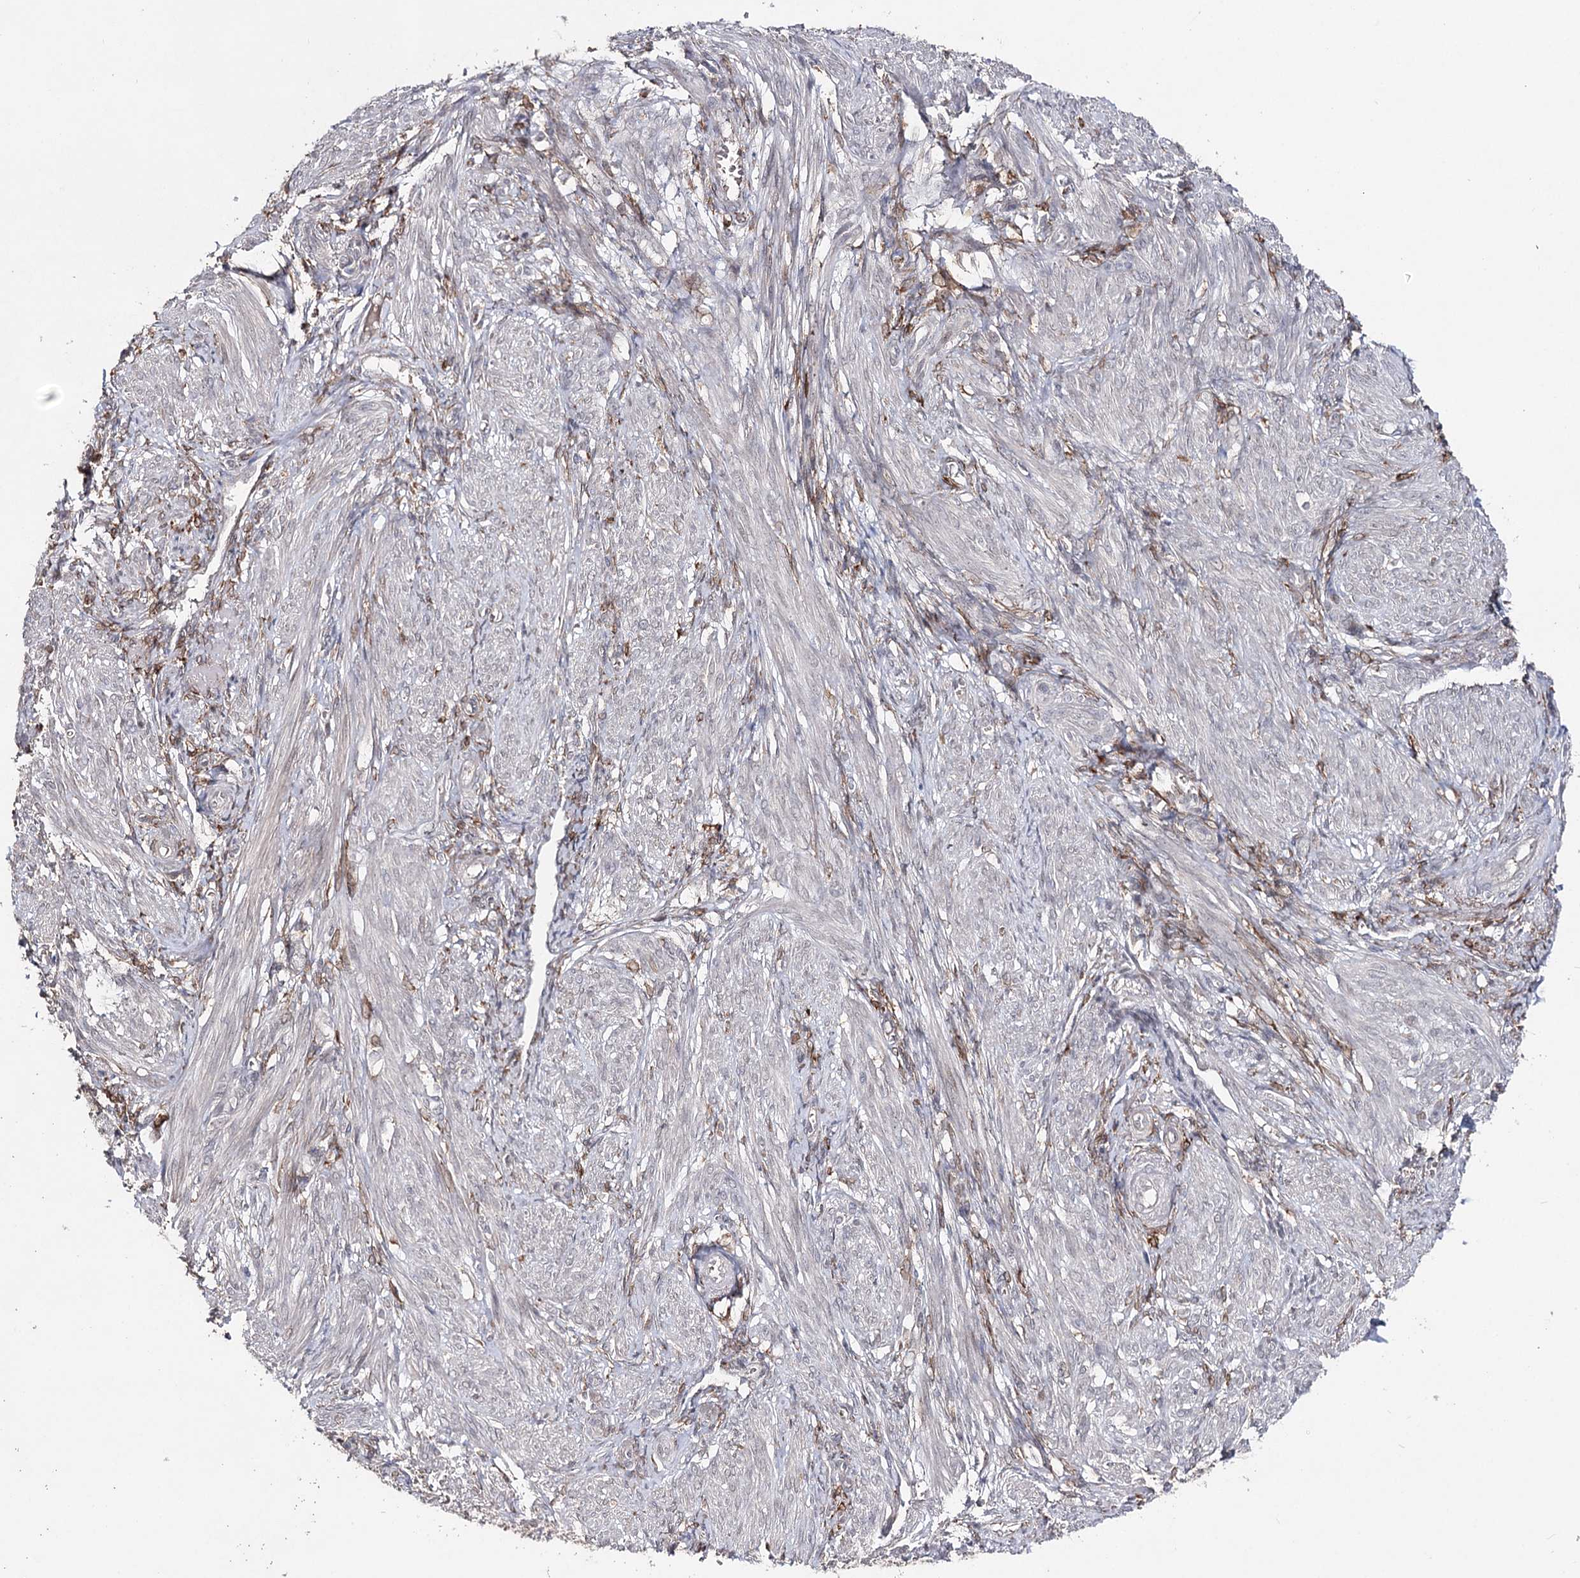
{"staining": {"intensity": "negative", "quantity": "none", "location": "none"}, "tissue": "smooth muscle", "cell_type": "Smooth muscle cells", "image_type": "normal", "snomed": [{"axis": "morphology", "description": "Normal tissue, NOS"}, {"axis": "topography", "description": "Smooth muscle"}], "caption": "Immunohistochemical staining of unremarkable human smooth muscle displays no significant staining in smooth muscle cells. Brightfield microscopy of immunohistochemistry stained with DAB (3,3'-diaminobenzidine) (brown) and hematoxylin (blue), captured at high magnification.", "gene": "HSD11B2", "patient": {"sex": "female", "age": 39}}